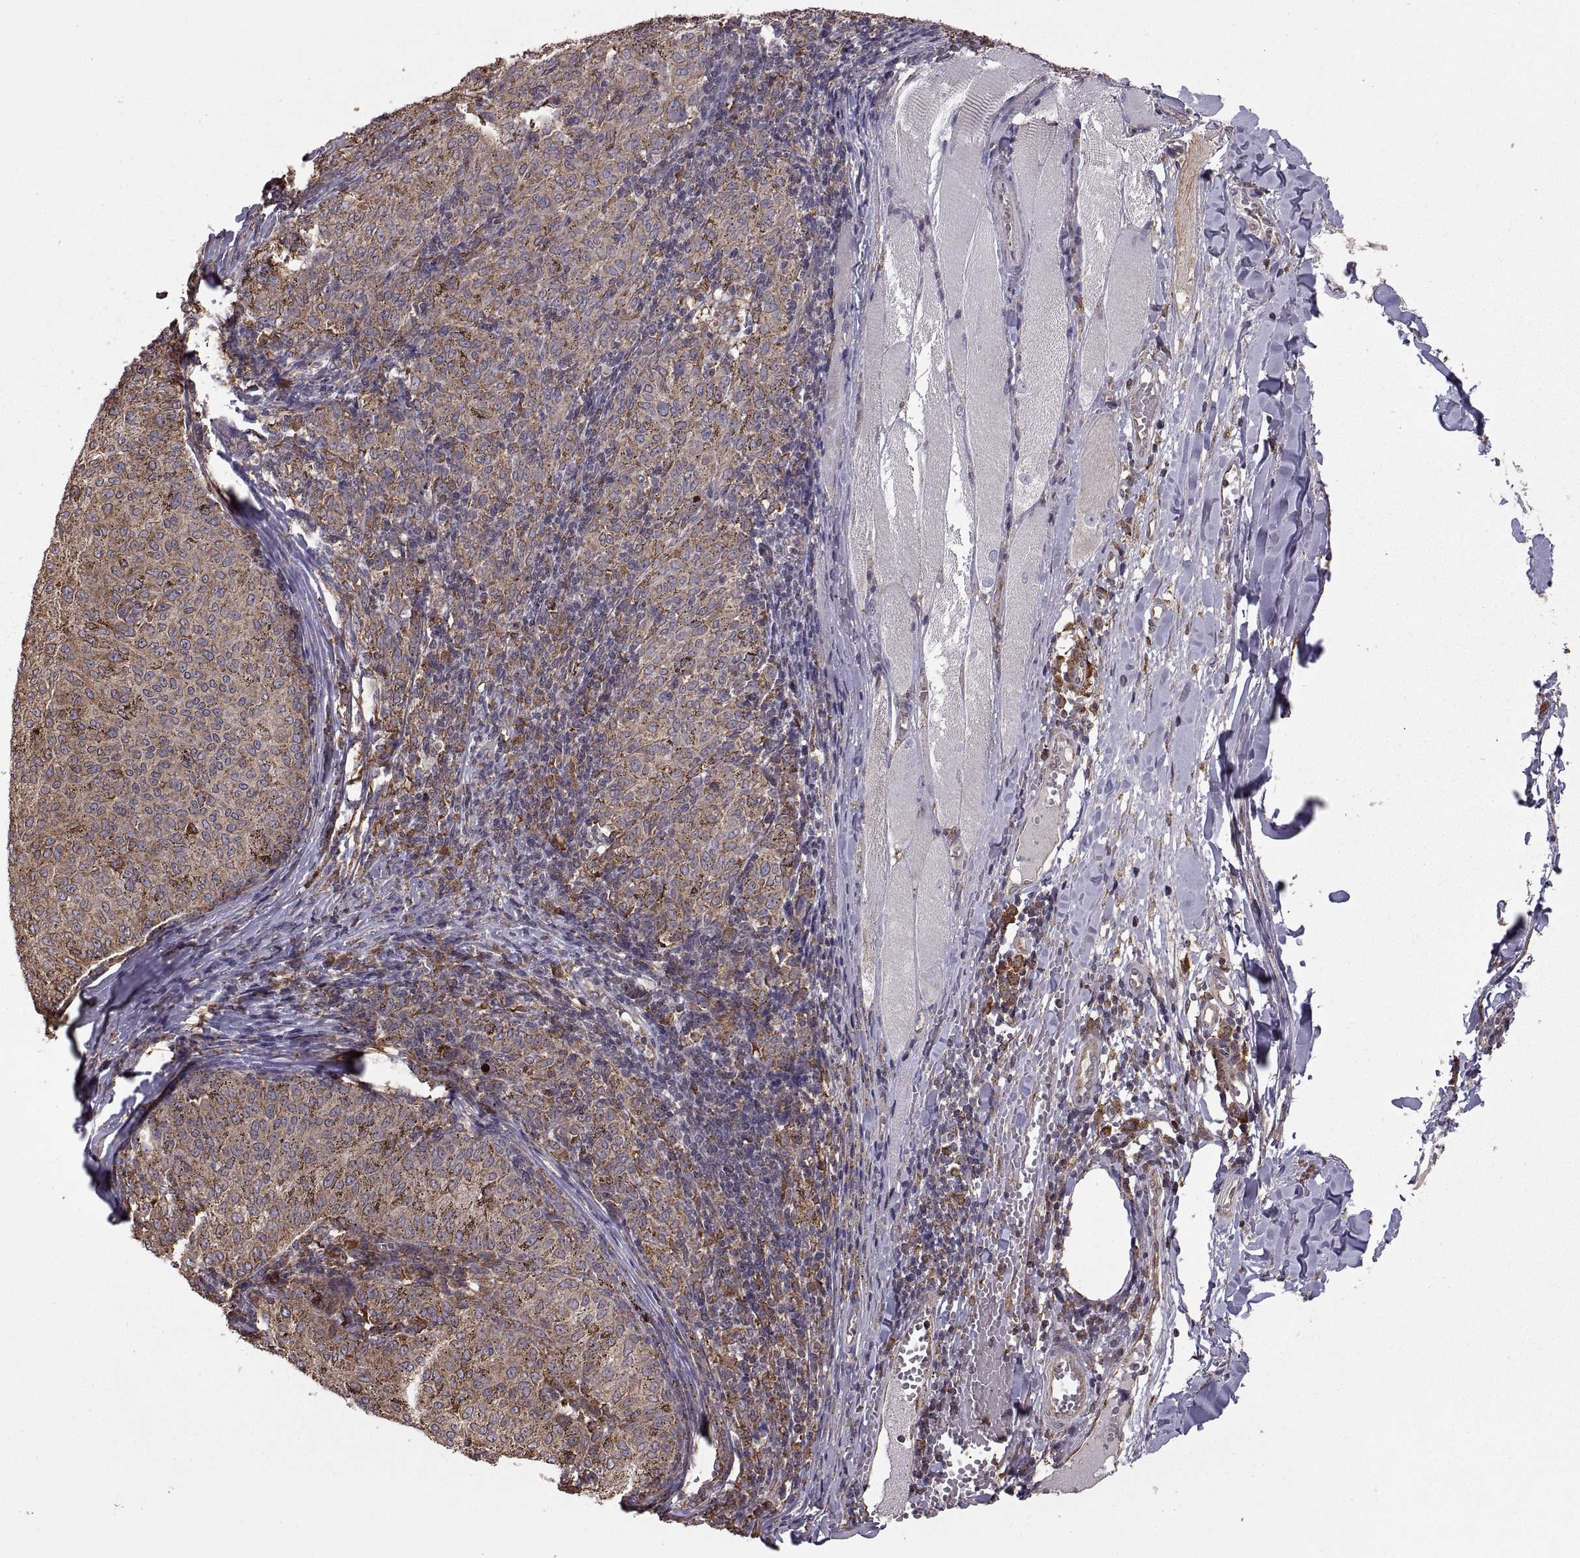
{"staining": {"intensity": "weak", "quantity": "<25%", "location": "cytoplasmic/membranous"}, "tissue": "melanoma", "cell_type": "Tumor cells", "image_type": "cancer", "snomed": [{"axis": "morphology", "description": "Malignant melanoma, NOS"}, {"axis": "topography", "description": "Skin"}], "caption": "This is an IHC image of melanoma. There is no expression in tumor cells.", "gene": "PDIA3", "patient": {"sex": "female", "age": 72}}